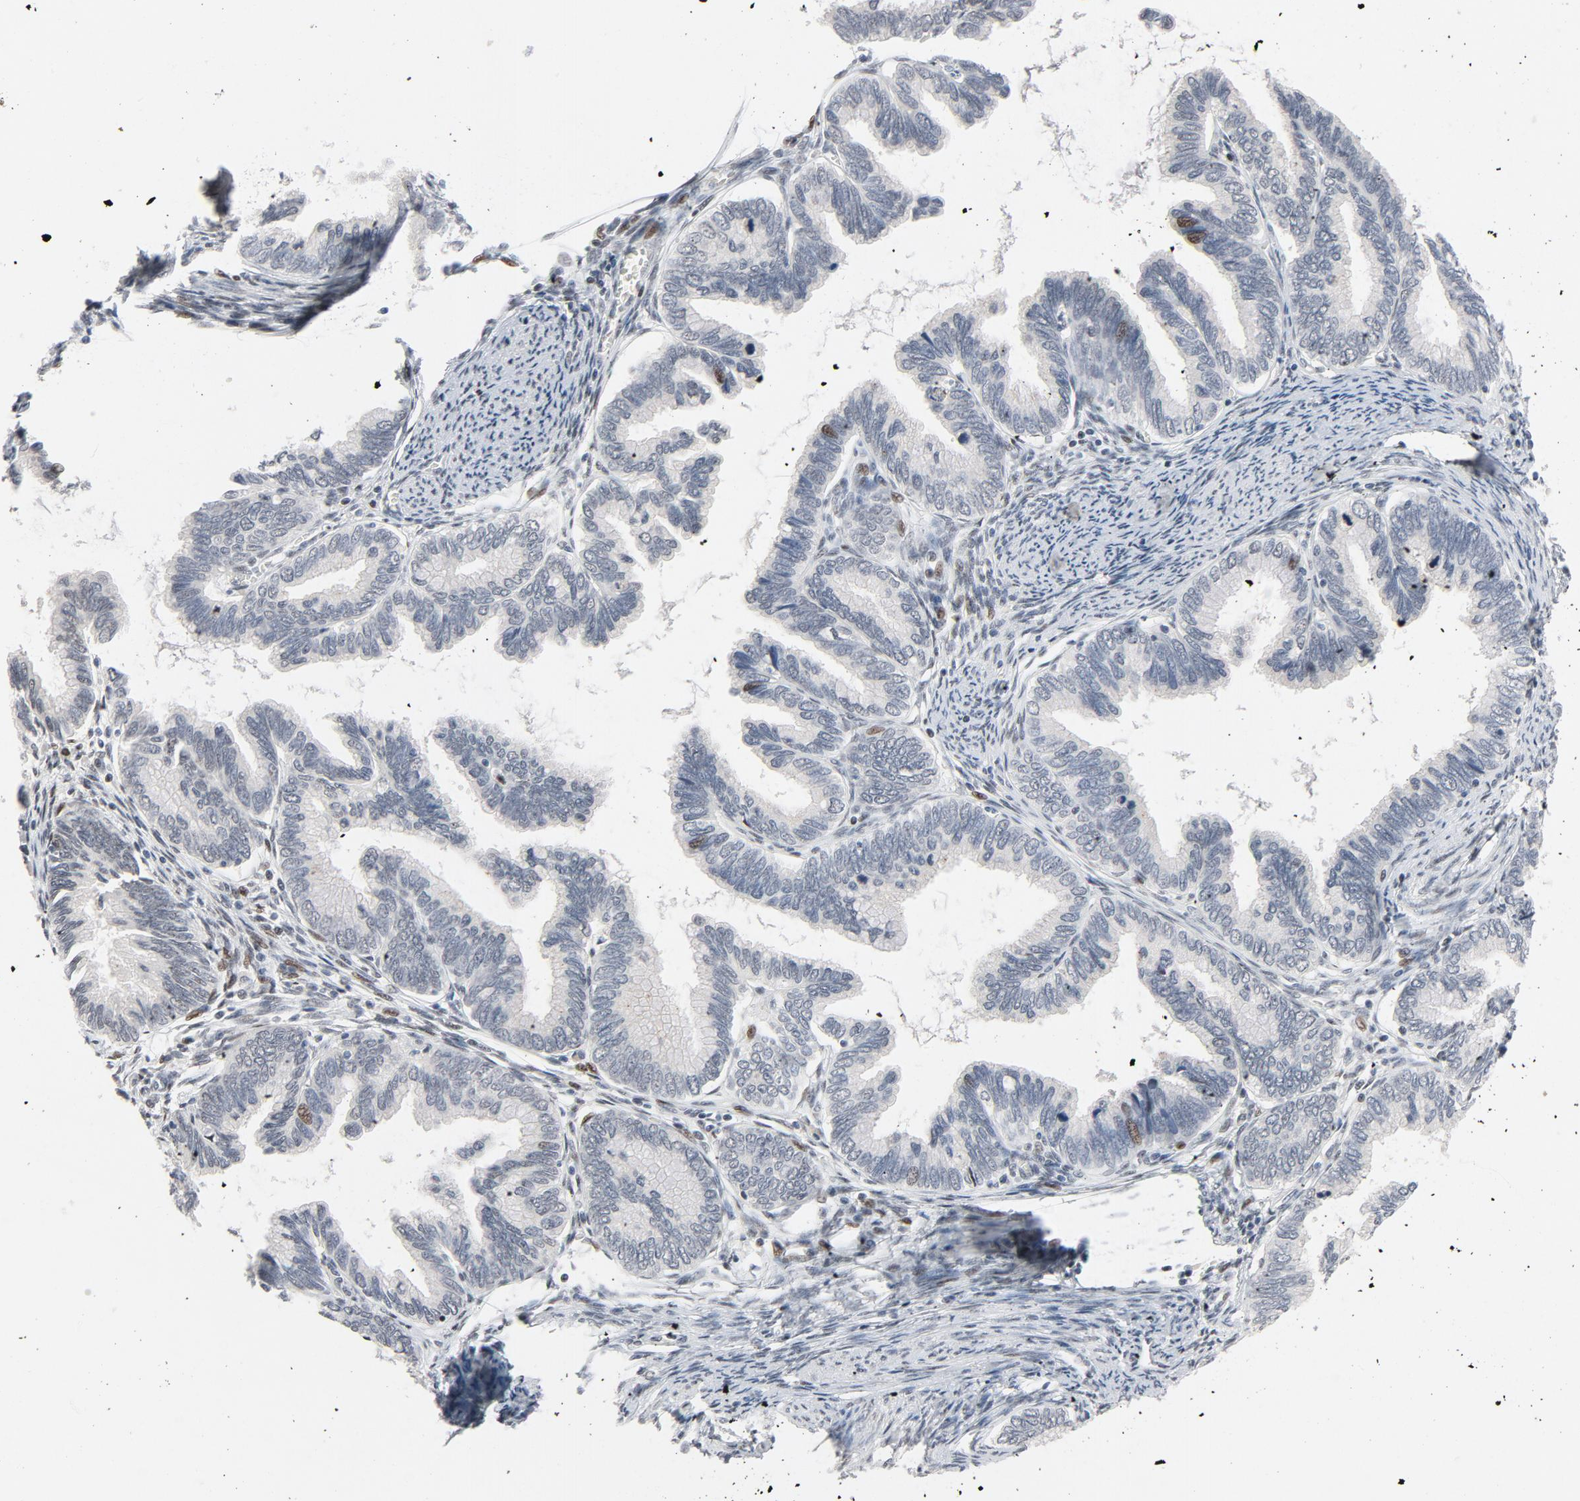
{"staining": {"intensity": "moderate", "quantity": "<25%", "location": "nuclear"}, "tissue": "cervical cancer", "cell_type": "Tumor cells", "image_type": "cancer", "snomed": [{"axis": "morphology", "description": "Adenocarcinoma, NOS"}, {"axis": "topography", "description": "Cervix"}], "caption": "Immunohistochemical staining of cervical cancer (adenocarcinoma) shows low levels of moderate nuclear protein positivity in about <25% of tumor cells.", "gene": "FSCB", "patient": {"sex": "female", "age": 49}}